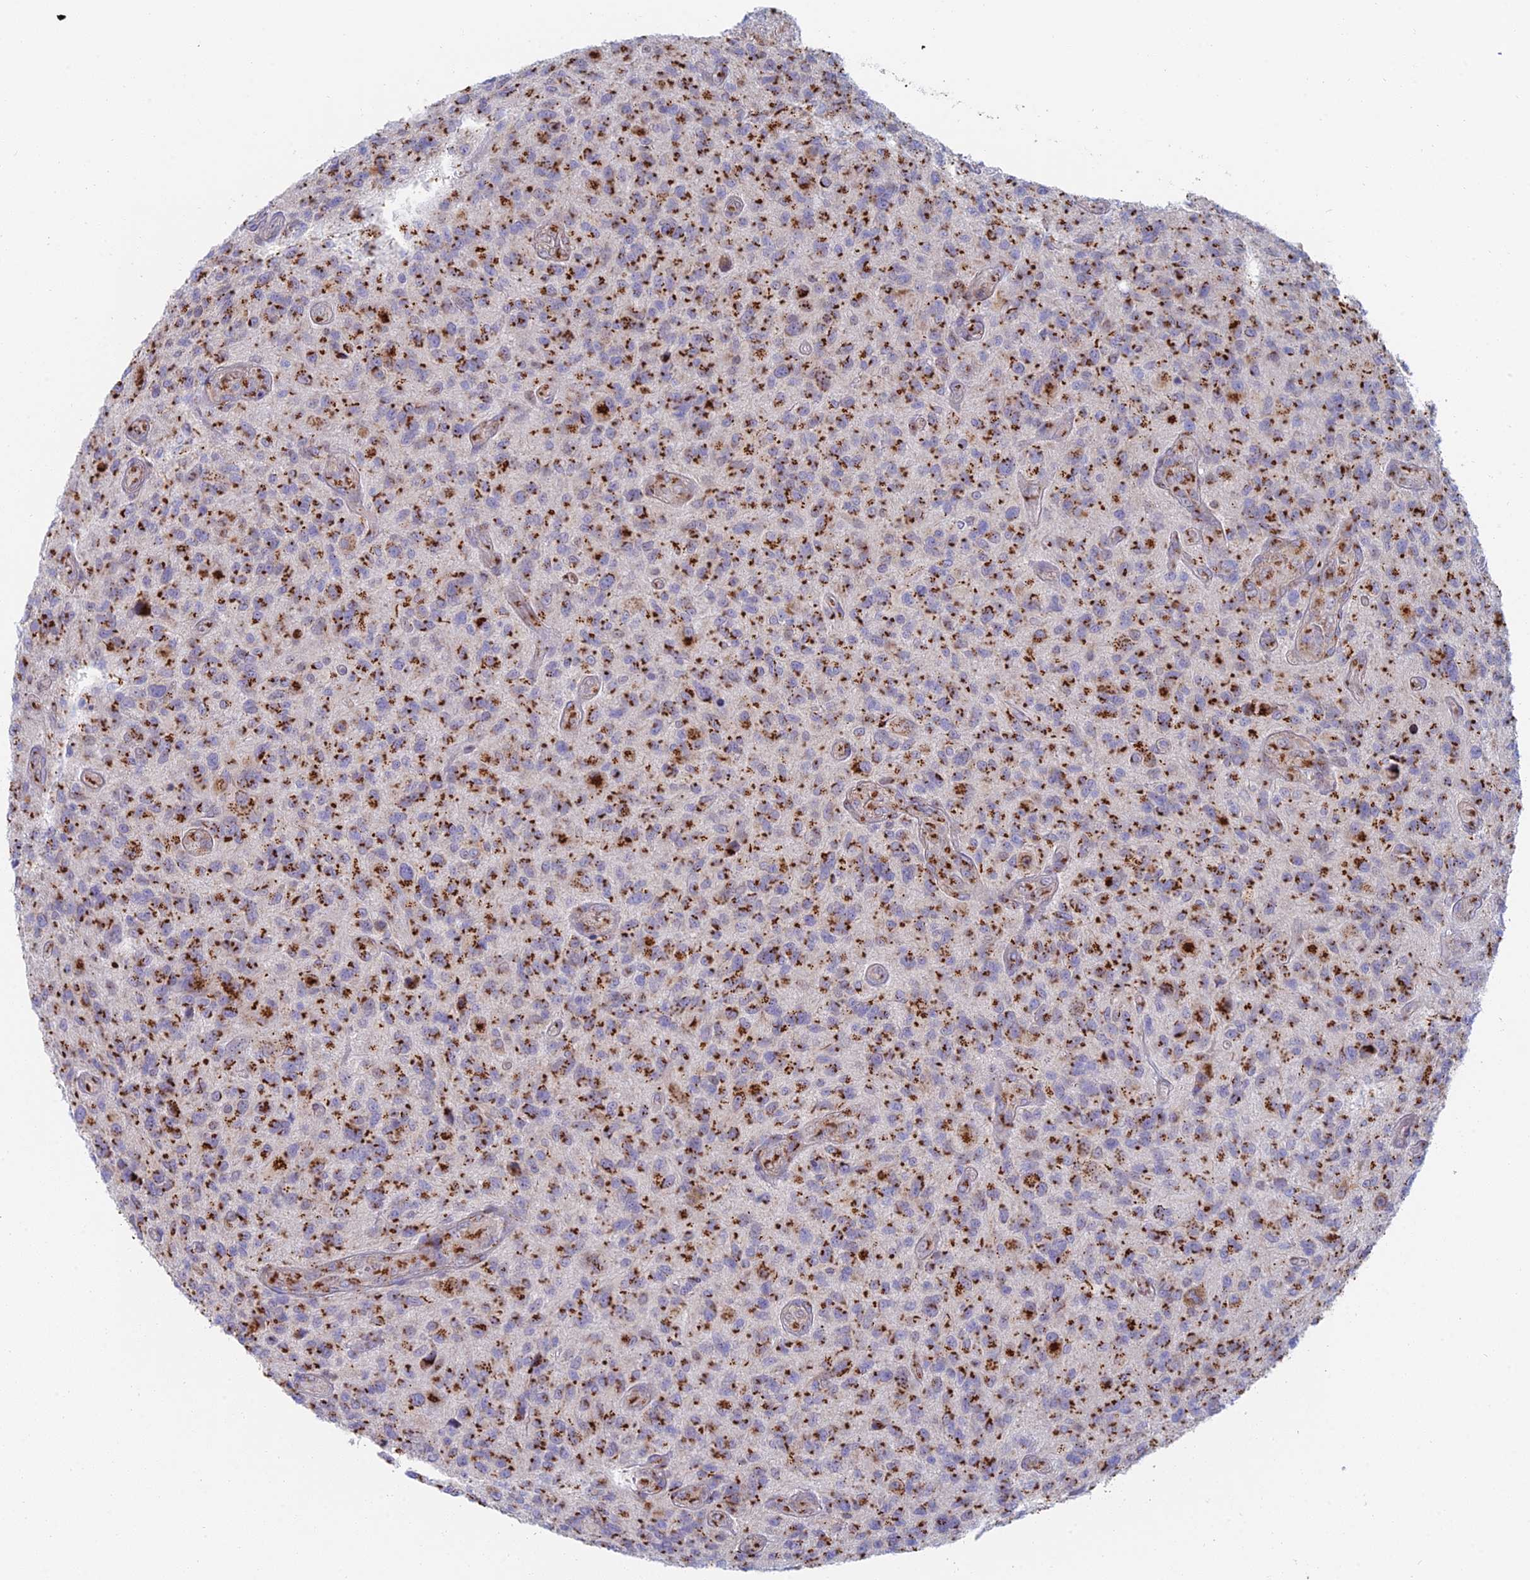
{"staining": {"intensity": "strong", "quantity": ">75%", "location": "cytoplasmic/membranous"}, "tissue": "glioma", "cell_type": "Tumor cells", "image_type": "cancer", "snomed": [{"axis": "morphology", "description": "Glioma, malignant, High grade"}, {"axis": "topography", "description": "Brain"}], "caption": "Human glioma stained with a protein marker shows strong staining in tumor cells.", "gene": "HS2ST1", "patient": {"sex": "male", "age": 47}}